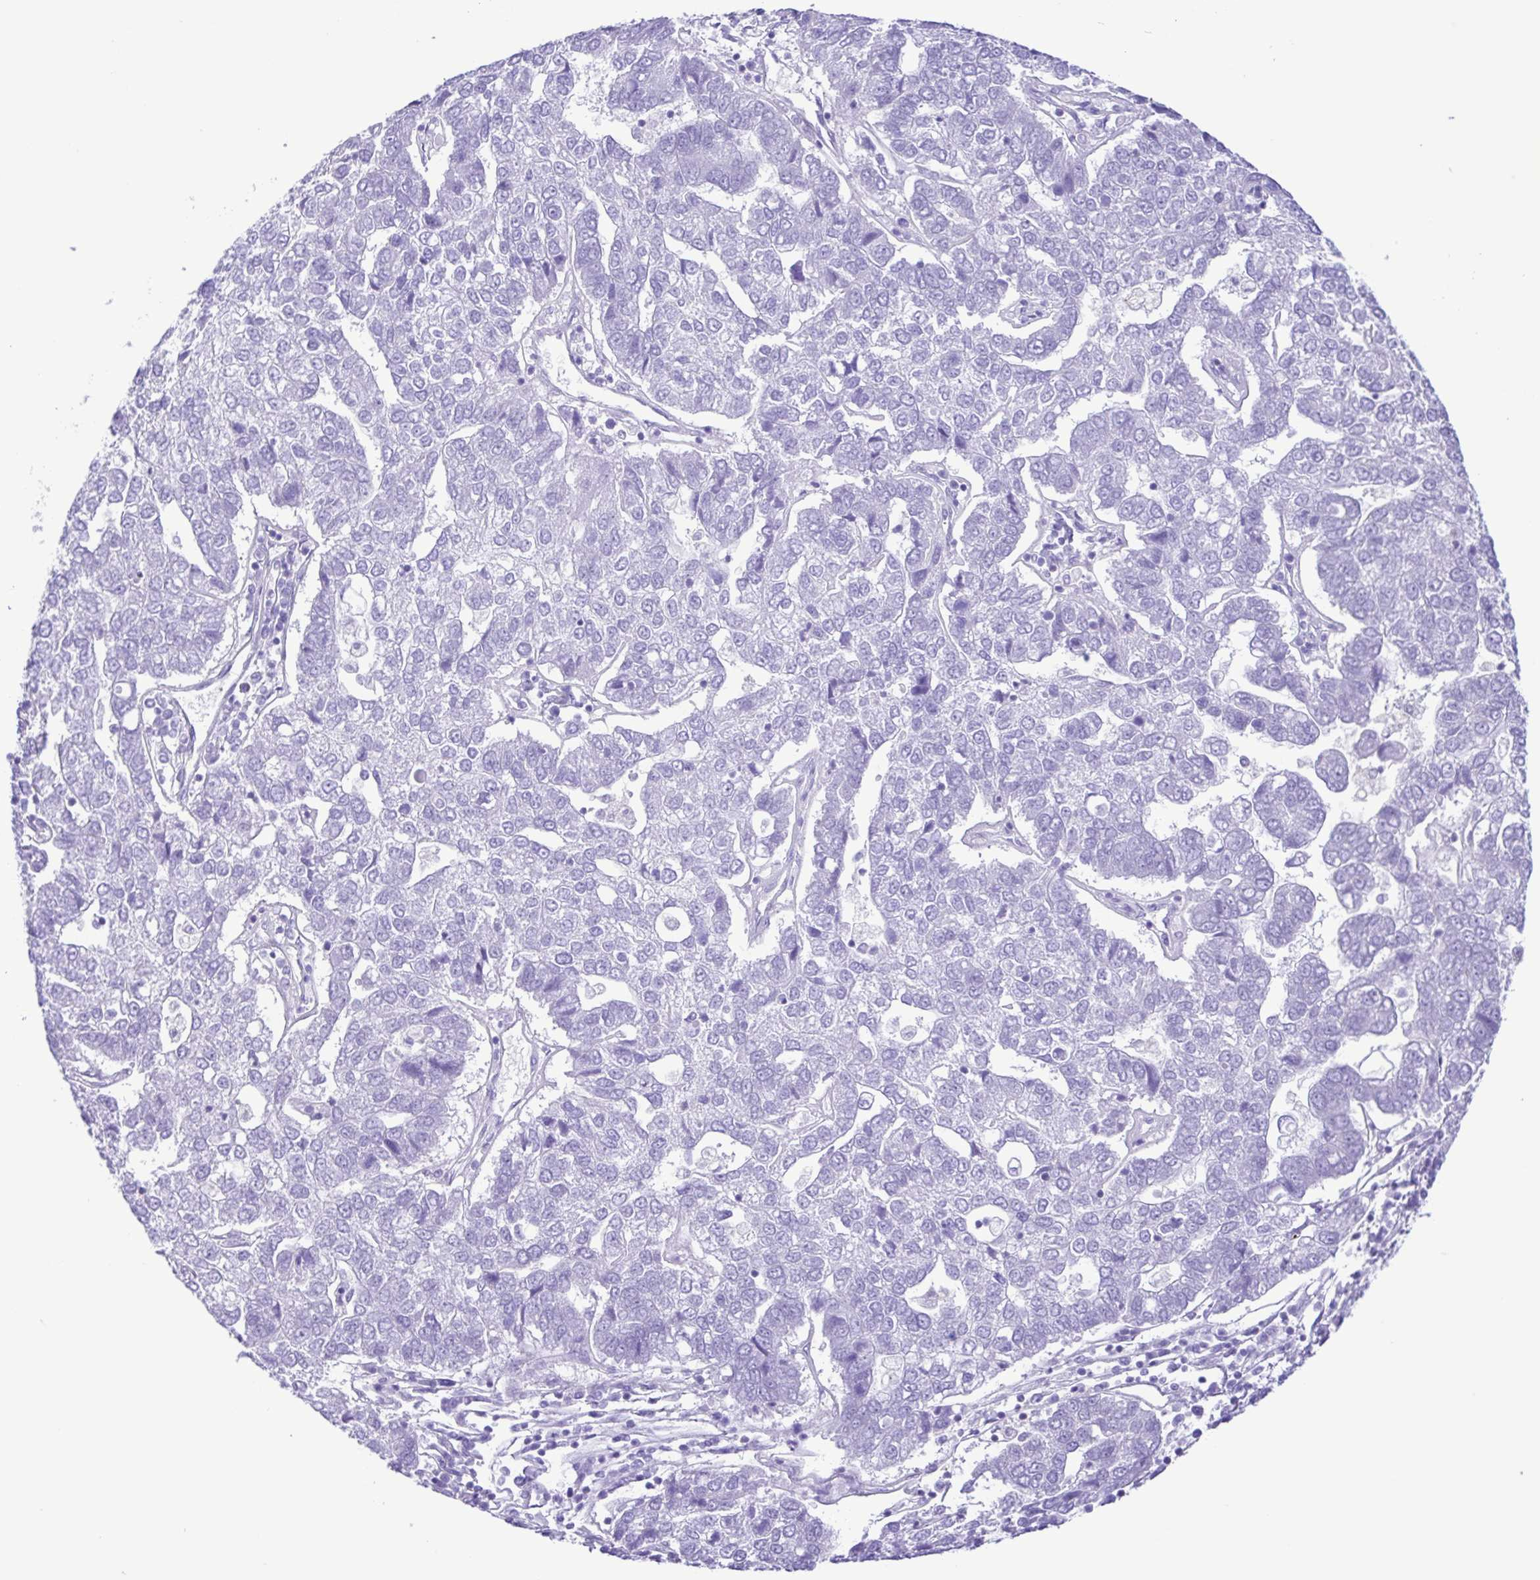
{"staining": {"intensity": "negative", "quantity": "none", "location": "none"}, "tissue": "pancreatic cancer", "cell_type": "Tumor cells", "image_type": "cancer", "snomed": [{"axis": "morphology", "description": "Adenocarcinoma, NOS"}, {"axis": "topography", "description": "Pancreas"}], "caption": "High power microscopy micrograph of an IHC image of adenocarcinoma (pancreatic), revealing no significant staining in tumor cells.", "gene": "CYP17A1", "patient": {"sex": "female", "age": 61}}